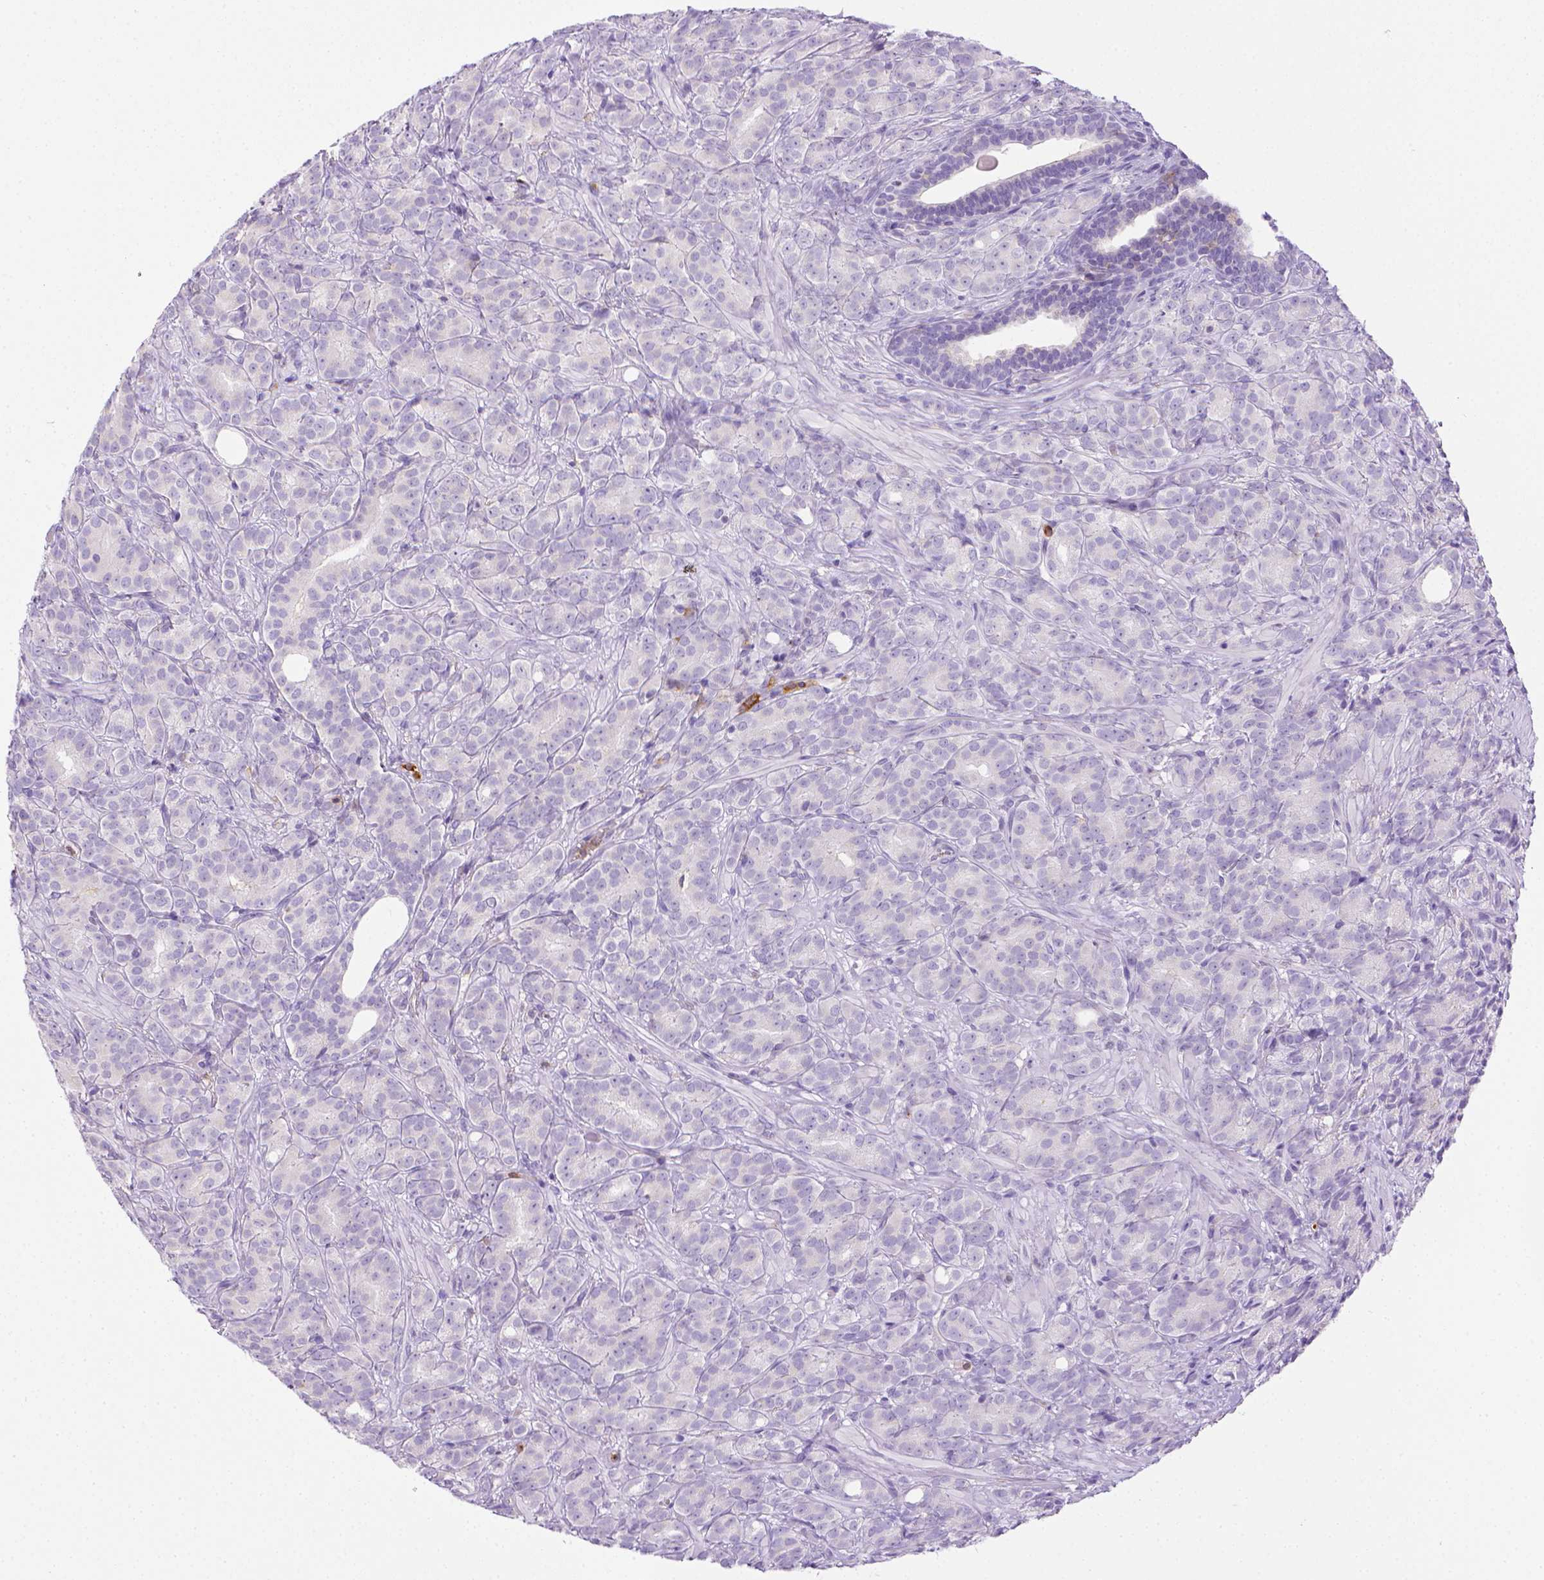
{"staining": {"intensity": "negative", "quantity": "none", "location": "none"}, "tissue": "prostate cancer", "cell_type": "Tumor cells", "image_type": "cancer", "snomed": [{"axis": "morphology", "description": "Adenocarcinoma, High grade"}, {"axis": "topography", "description": "Prostate"}], "caption": "High magnification brightfield microscopy of prostate adenocarcinoma (high-grade) stained with DAB (3,3'-diaminobenzidine) (brown) and counterstained with hematoxylin (blue): tumor cells show no significant positivity.", "gene": "ITGAM", "patient": {"sex": "male", "age": 90}}